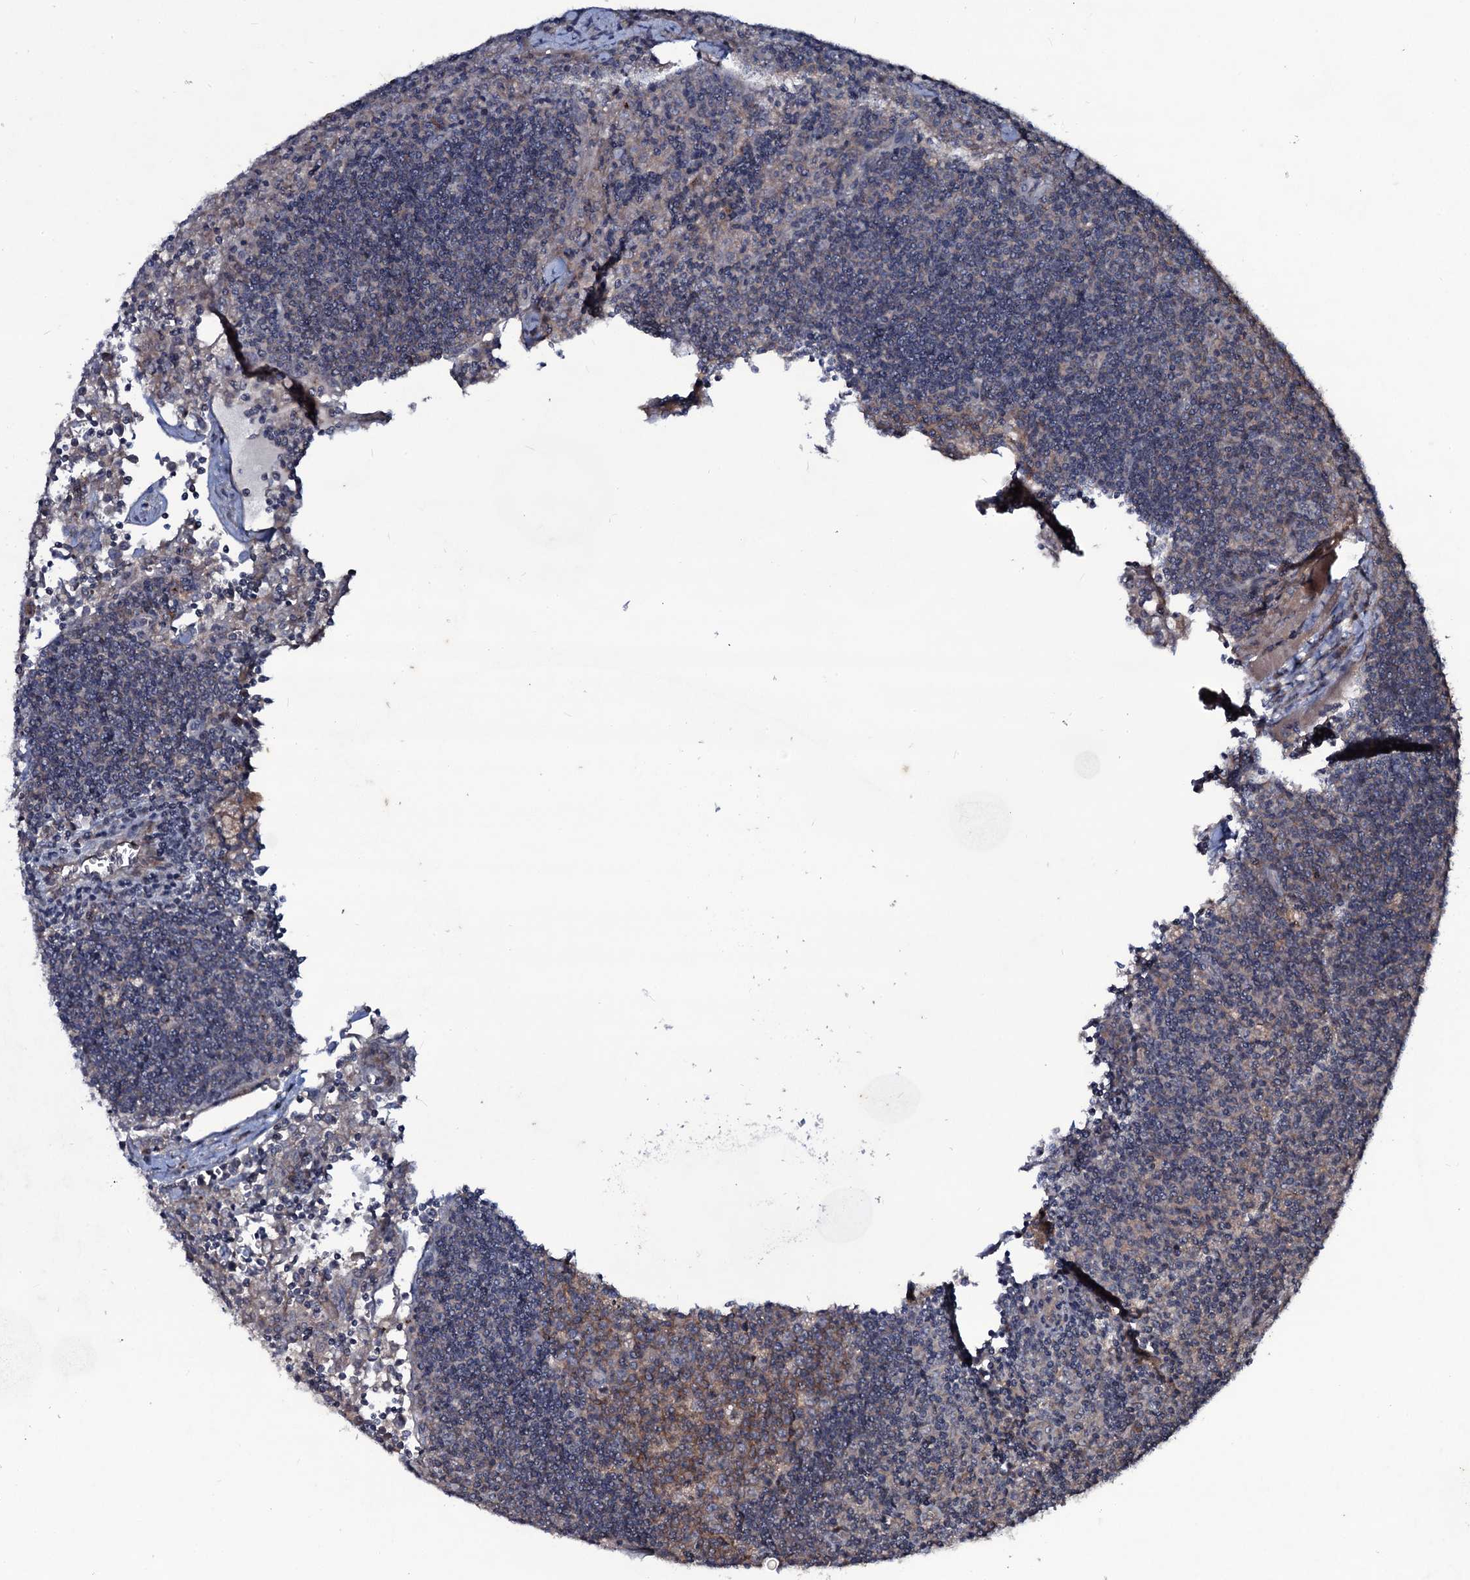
{"staining": {"intensity": "moderate", "quantity": "25%-75%", "location": "cytoplasmic/membranous"}, "tissue": "lymph node", "cell_type": "Germinal center cells", "image_type": "normal", "snomed": [{"axis": "morphology", "description": "Normal tissue, NOS"}, {"axis": "topography", "description": "Lymph node"}], "caption": "Immunohistochemistry (IHC) of benign human lymph node exhibits medium levels of moderate cytoplasmic/membranous expression in approximately 25%-75% of germinal center cells. (DAB IHC with brightfield microscopy, high magnification).", "gene": "SNAP23", "patient": {"sex": "male", "age": 58}}